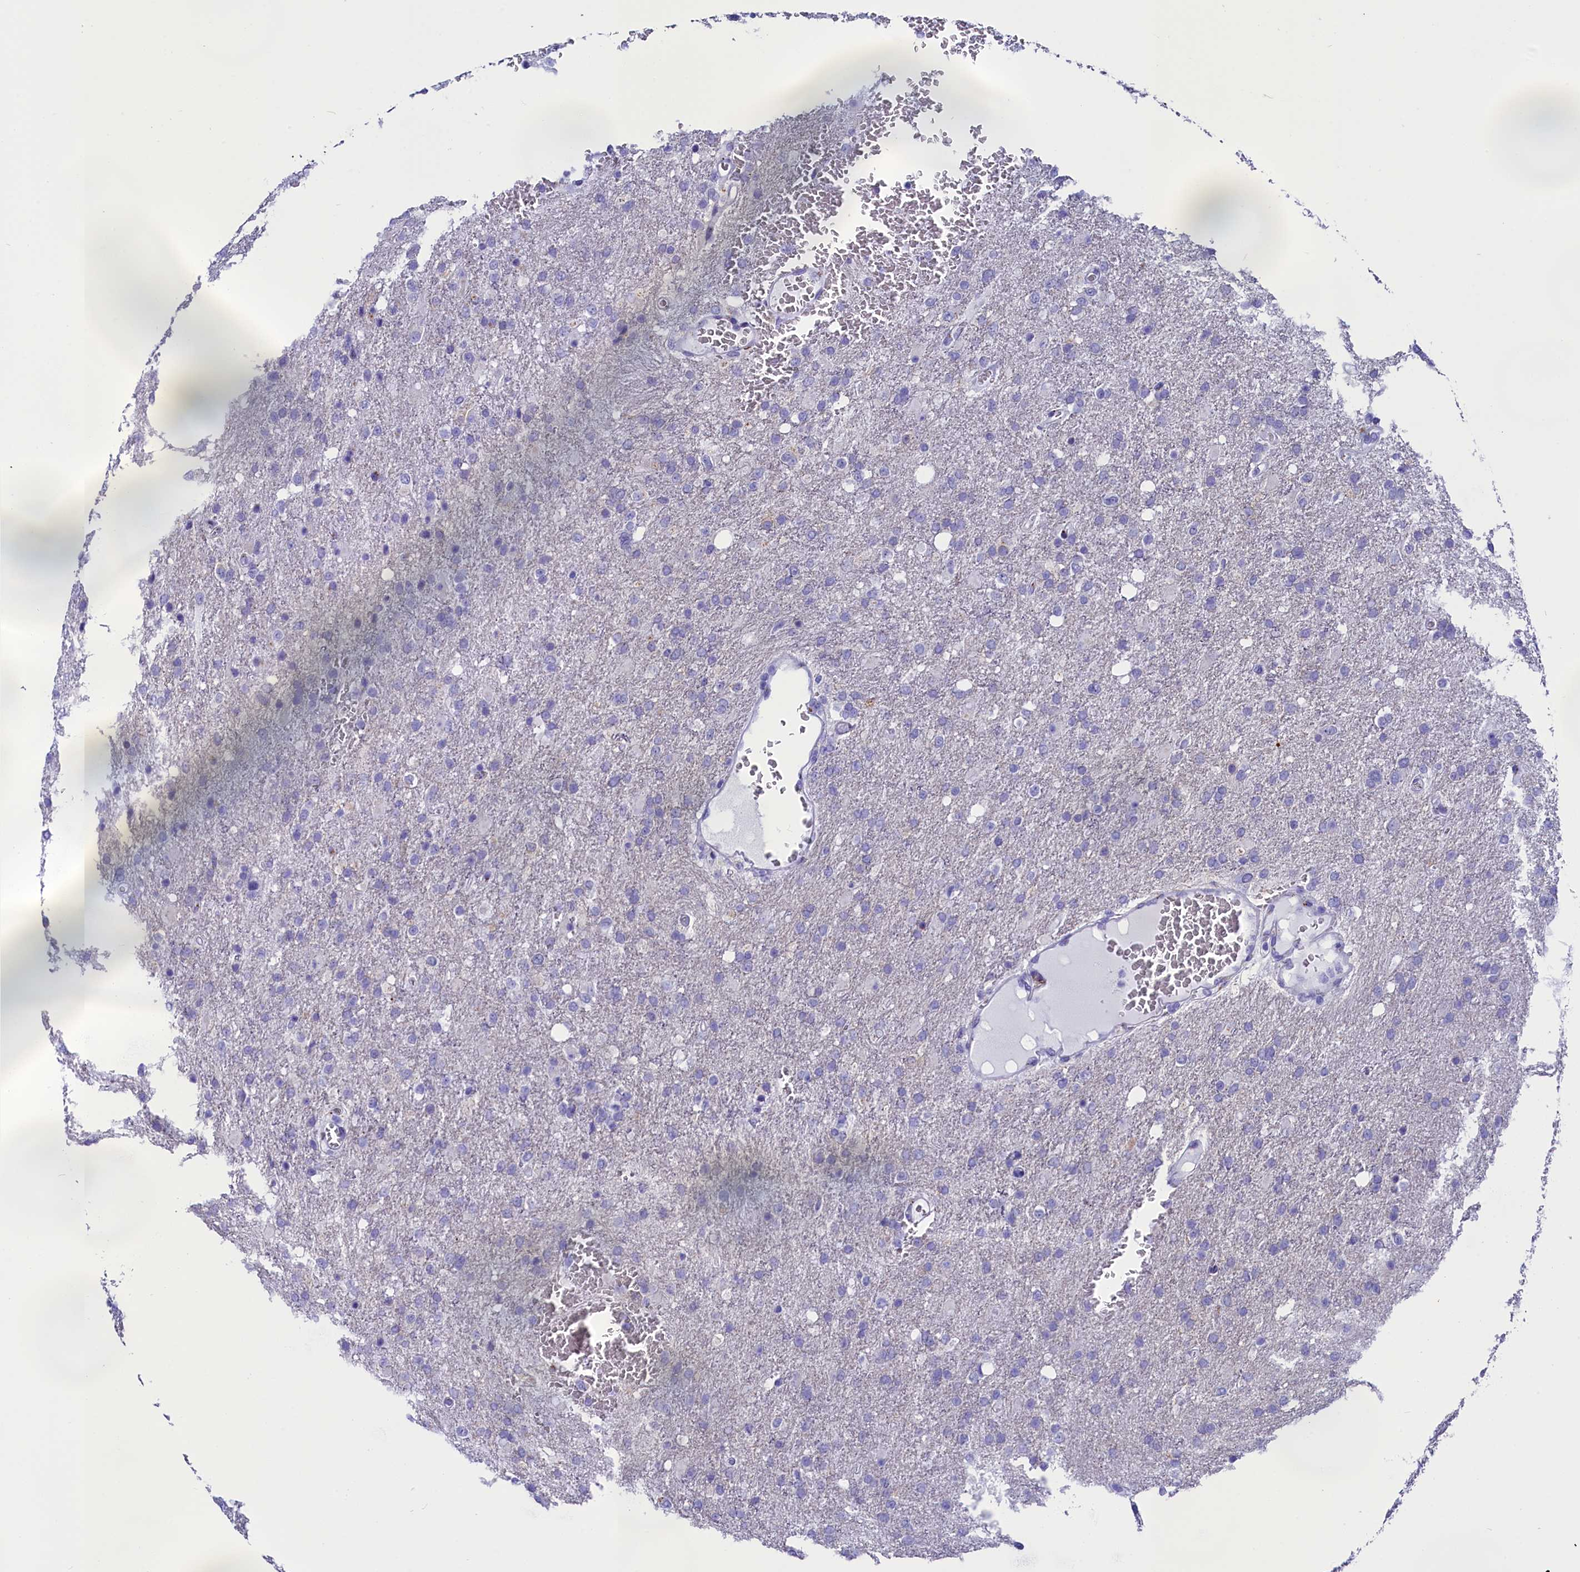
{"staining": {"intensity": "negative", "quantity": "none", "location": "none"}, "tissue": "glioma", "cell_type": "Tumor cells", "image_type": "cancer", "snomed": [{"axis": "morphology", "description": "Glioma, malignant, High grade"}, {"axis": "topography", "description": "Brain"}], "caption": "IHC image of neoplastic tissue: human glioma stained with DAB (3,3'-diaminobenzidine) reveals no significant protein staining in tumor cells.", "gene": "AP3B2", "patient": {"sex": "female", "age": 74}}